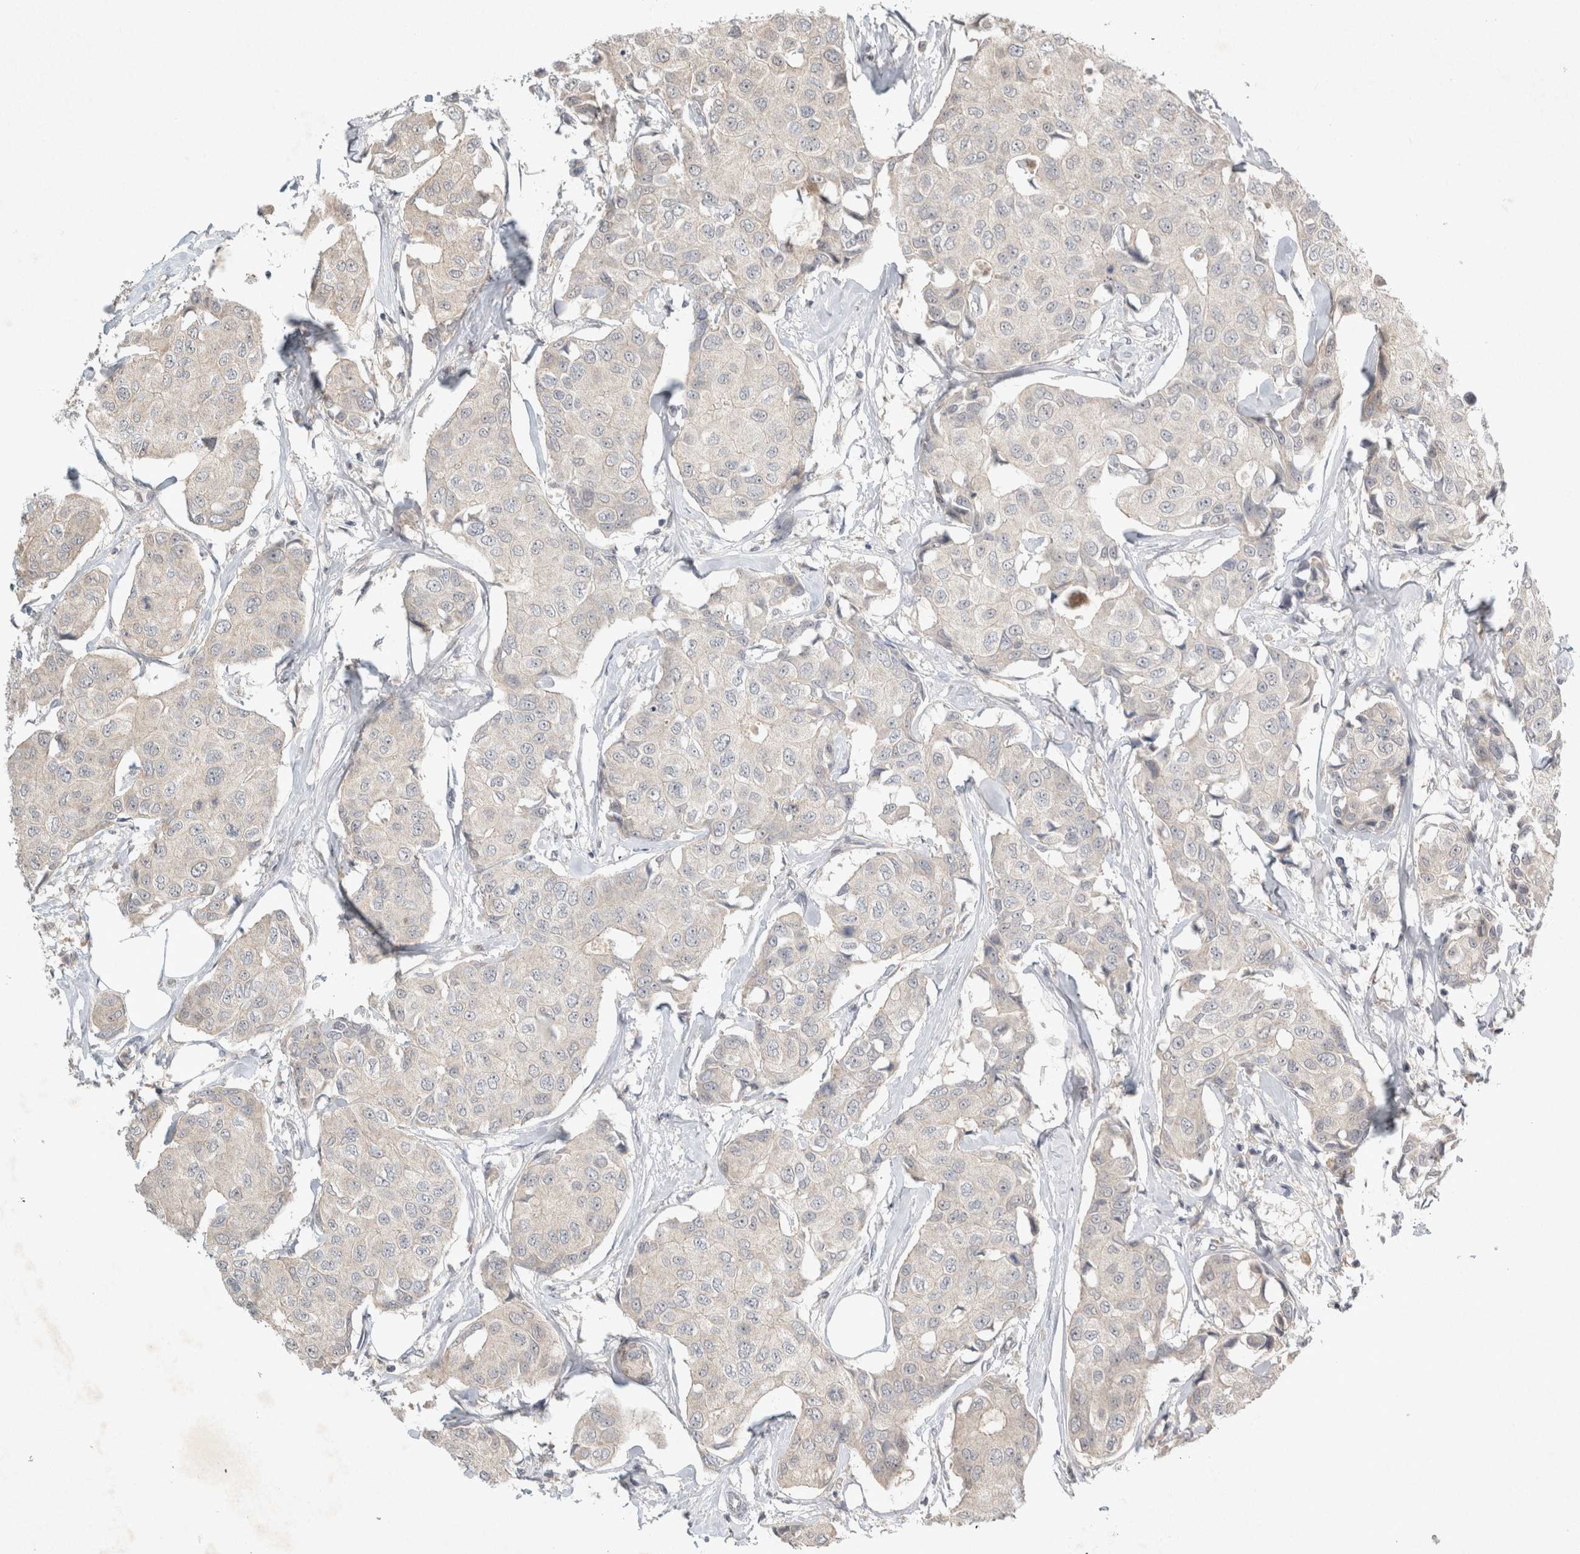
{"staining": {"intensity": "weak", "quantity": "<25%", "location": "cytoplasmic/membranous"}, "tissue": "breast cancer", "cell_type": "Tumor cells", "image_type": "cancer", "snomed": [{"axis": "morphology", "description": "Duct carcinoma"}, {"axis": "topography", "description": "Breast"}], "caption": "High magnification brightfield microscopy of breast cancer stained with DAB (brown) and counterstained with hematoxylin (blue): tumor cells show no significant positivity. The staining was performed using DAB (3,3'-diaminobenzidine) to visualize the protein expression in brown, while the nuclei were stained in blue with hematoxylin (Magnification: 20x).", "gene": "LOXL2", "patient": {"sex": "female", "age": 80}}